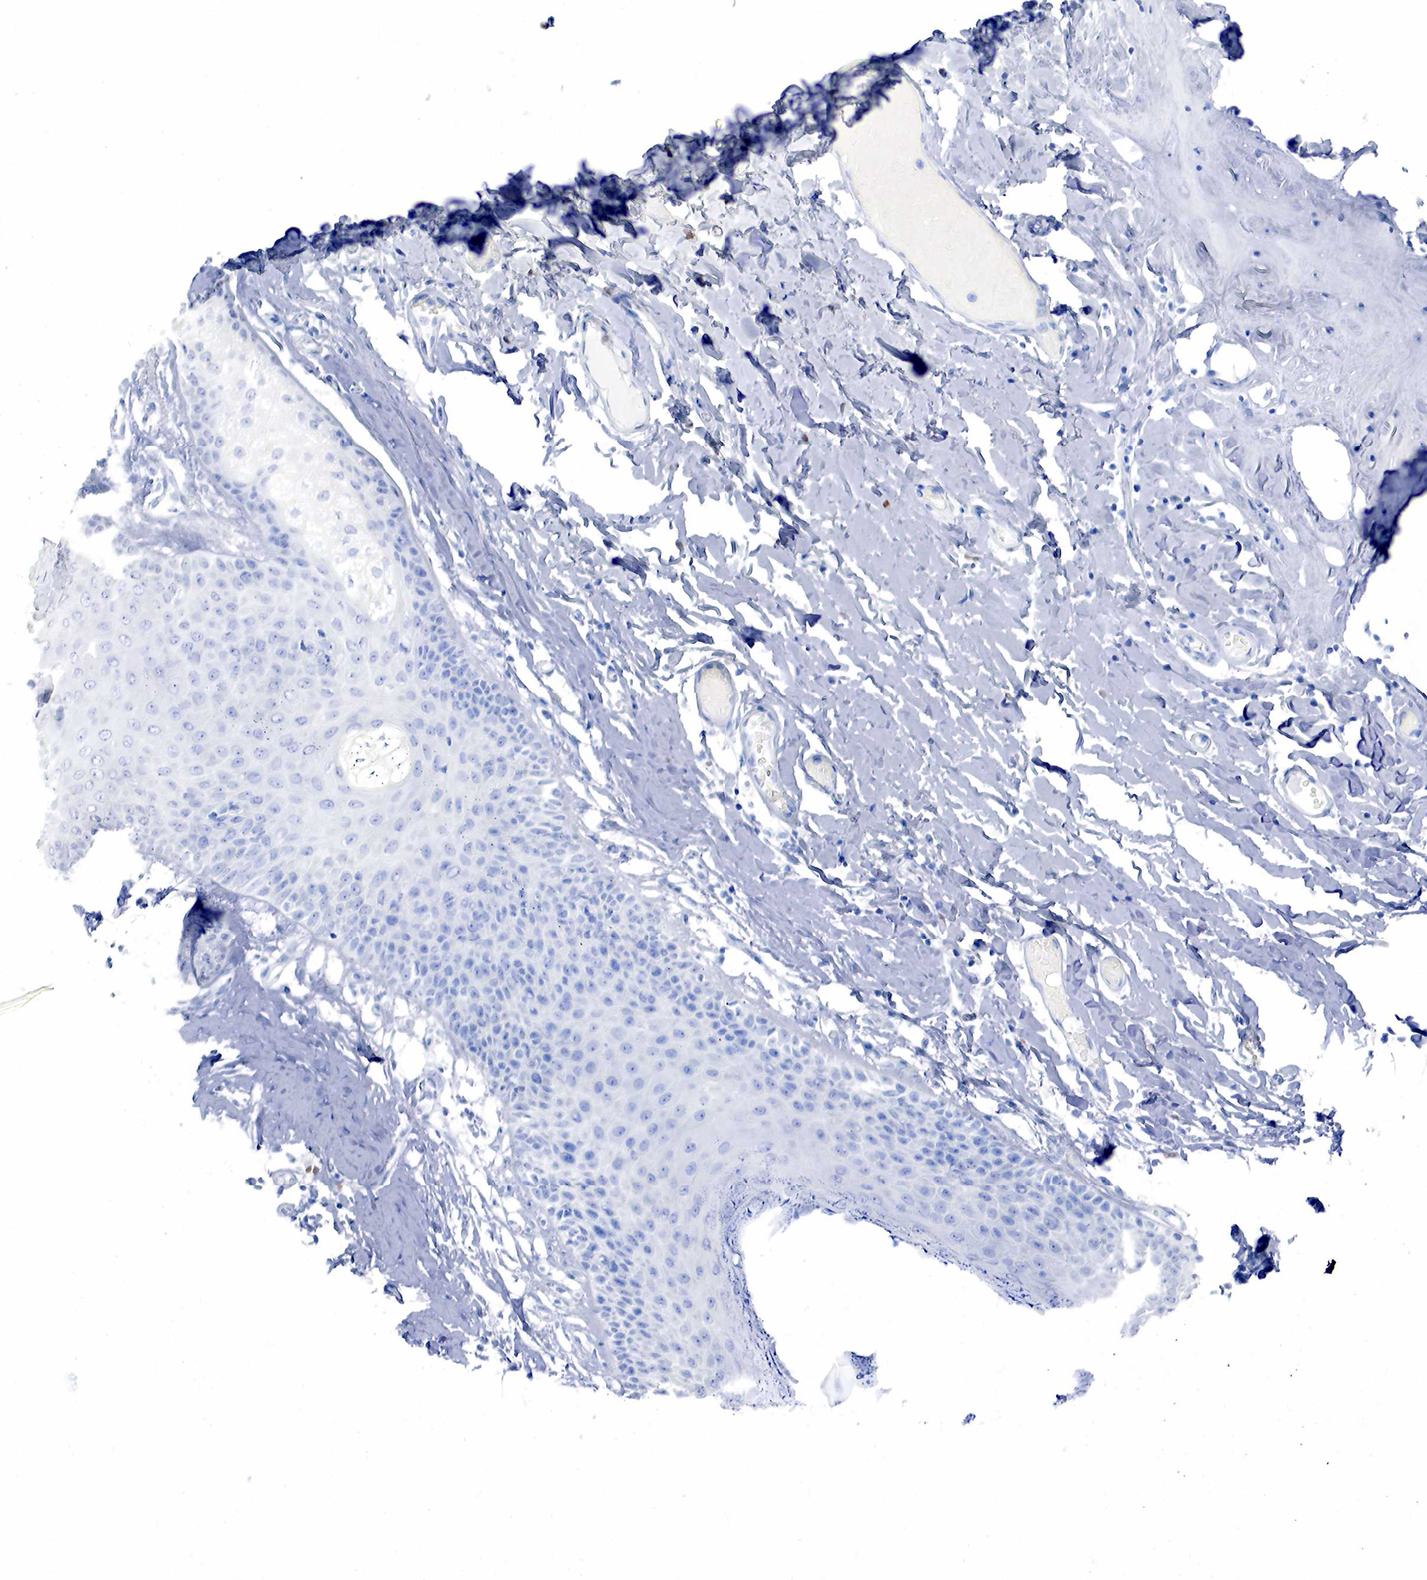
{"staining": {"intensity": "negative", "quantity": "none", "location": "none"}, "tissue": "skin", "cell_type": "Epidermal cells", "image_type": "normal", "snomed": [{"axis": "morphology", "description": "Normal tissue, NOS"}, {"axis": "topography", "description": "Vascular tissue"}, {"axis": "topography", "description": "Vulva"}, {"axis": "topography", "description": "Peripheral nerve tissue"}], "caption": "Epidermal cells show no significant protein positivity in benign skin. (Stains: DAB immunohistochemistry with hematoxylin counter stain, Microscopy: brightfield microscopy at high magnification).", "gene": "ESR1", "patient": {"sex": "female", "age": 86}}